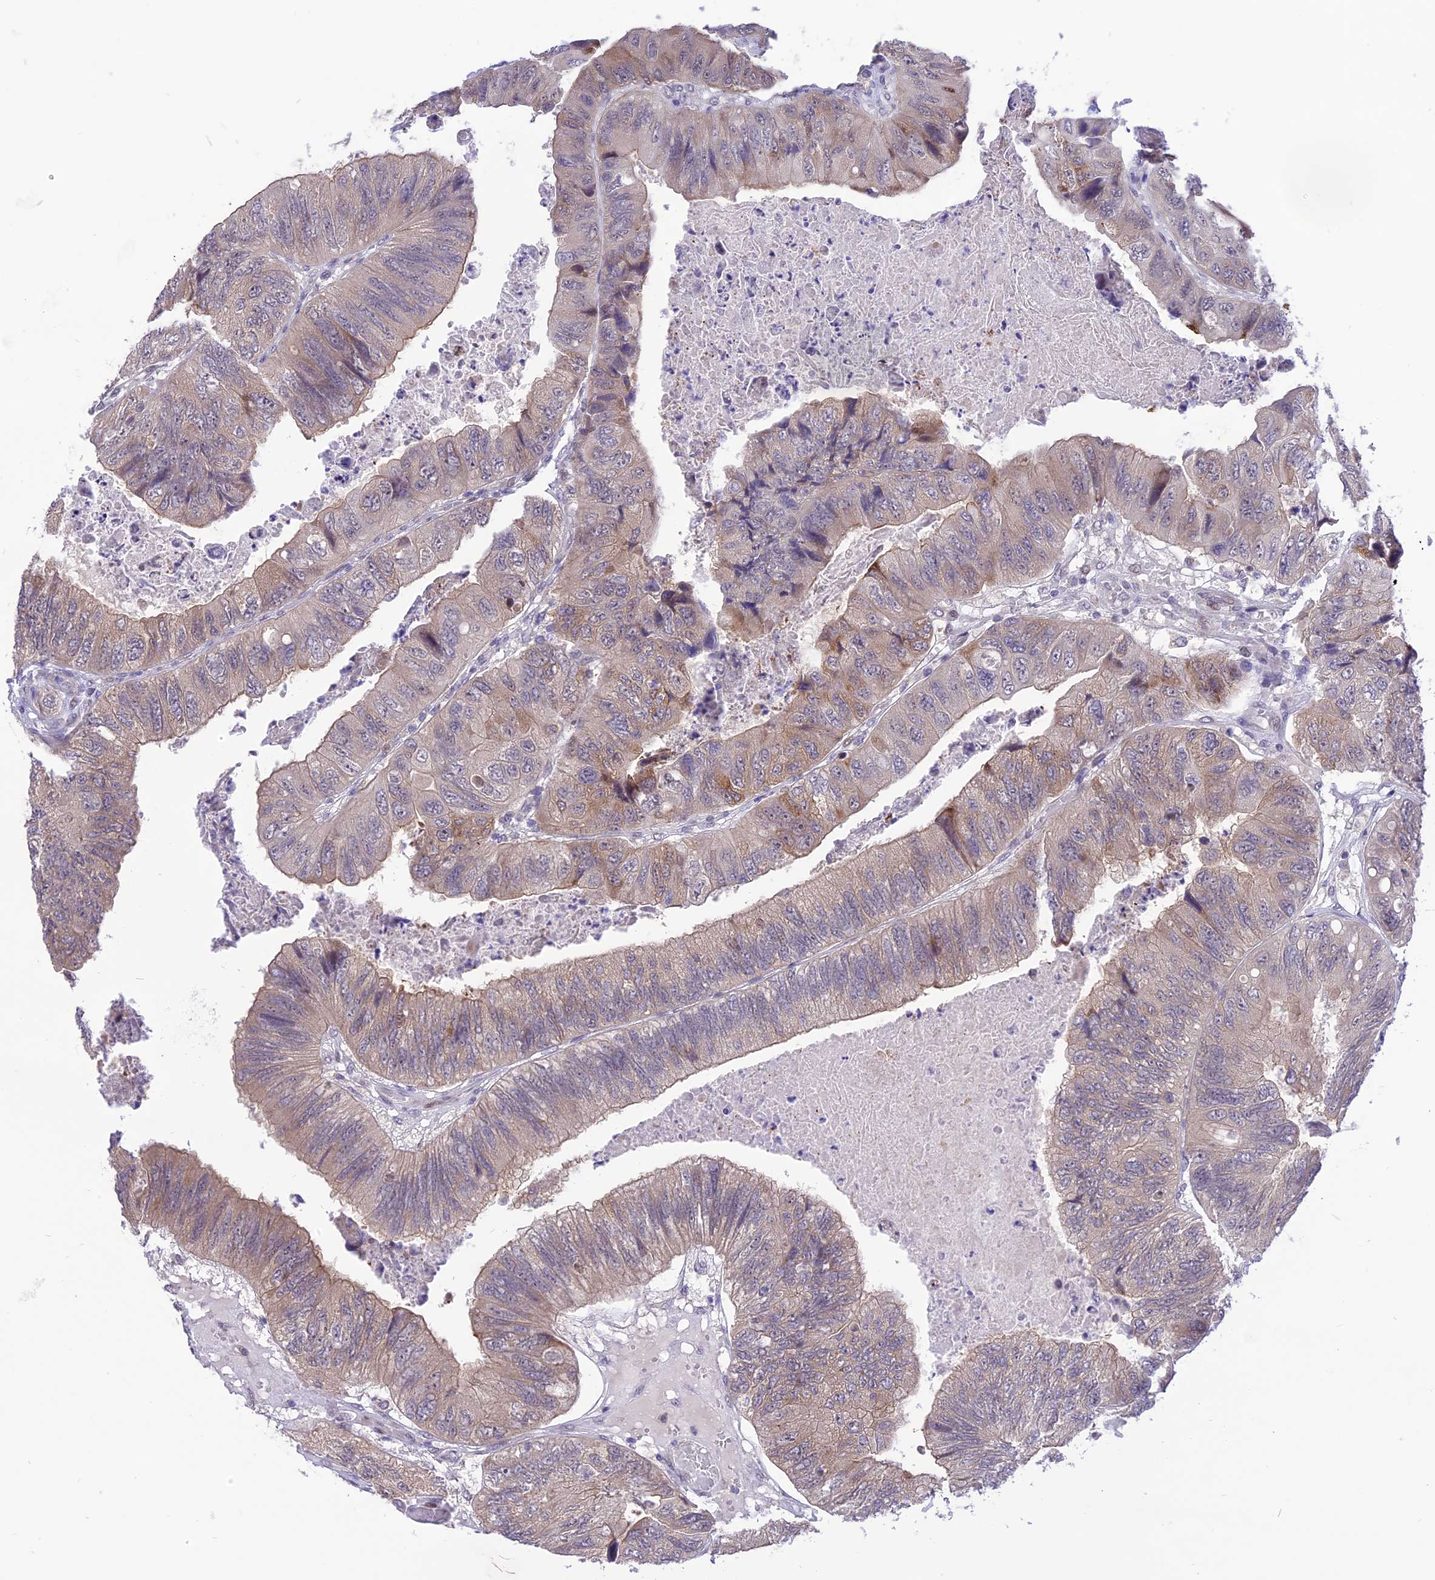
{"staining": {"intensity": "weak", "quantity": "25%-75%", "location": "cytoplasmic/membranous"}, "tissue": "colorectal cancer", "cell_type": "Tumor cells", "image_type": "cancer", "snomed": [{"axis": "morphology", "description": "Adenocarcinoma, NOS"}, {"axis": "topography", "description": "Rectum"}], "caption": "Colorectal cancer (adenocarcinoma) stained with a brown dye demonstrates weak cytoplasmic/membranous positive staining in about 25%-75% of tumor cells.", "gene": "ZNF837", "patient": {"sex": "male", "age": 63}}